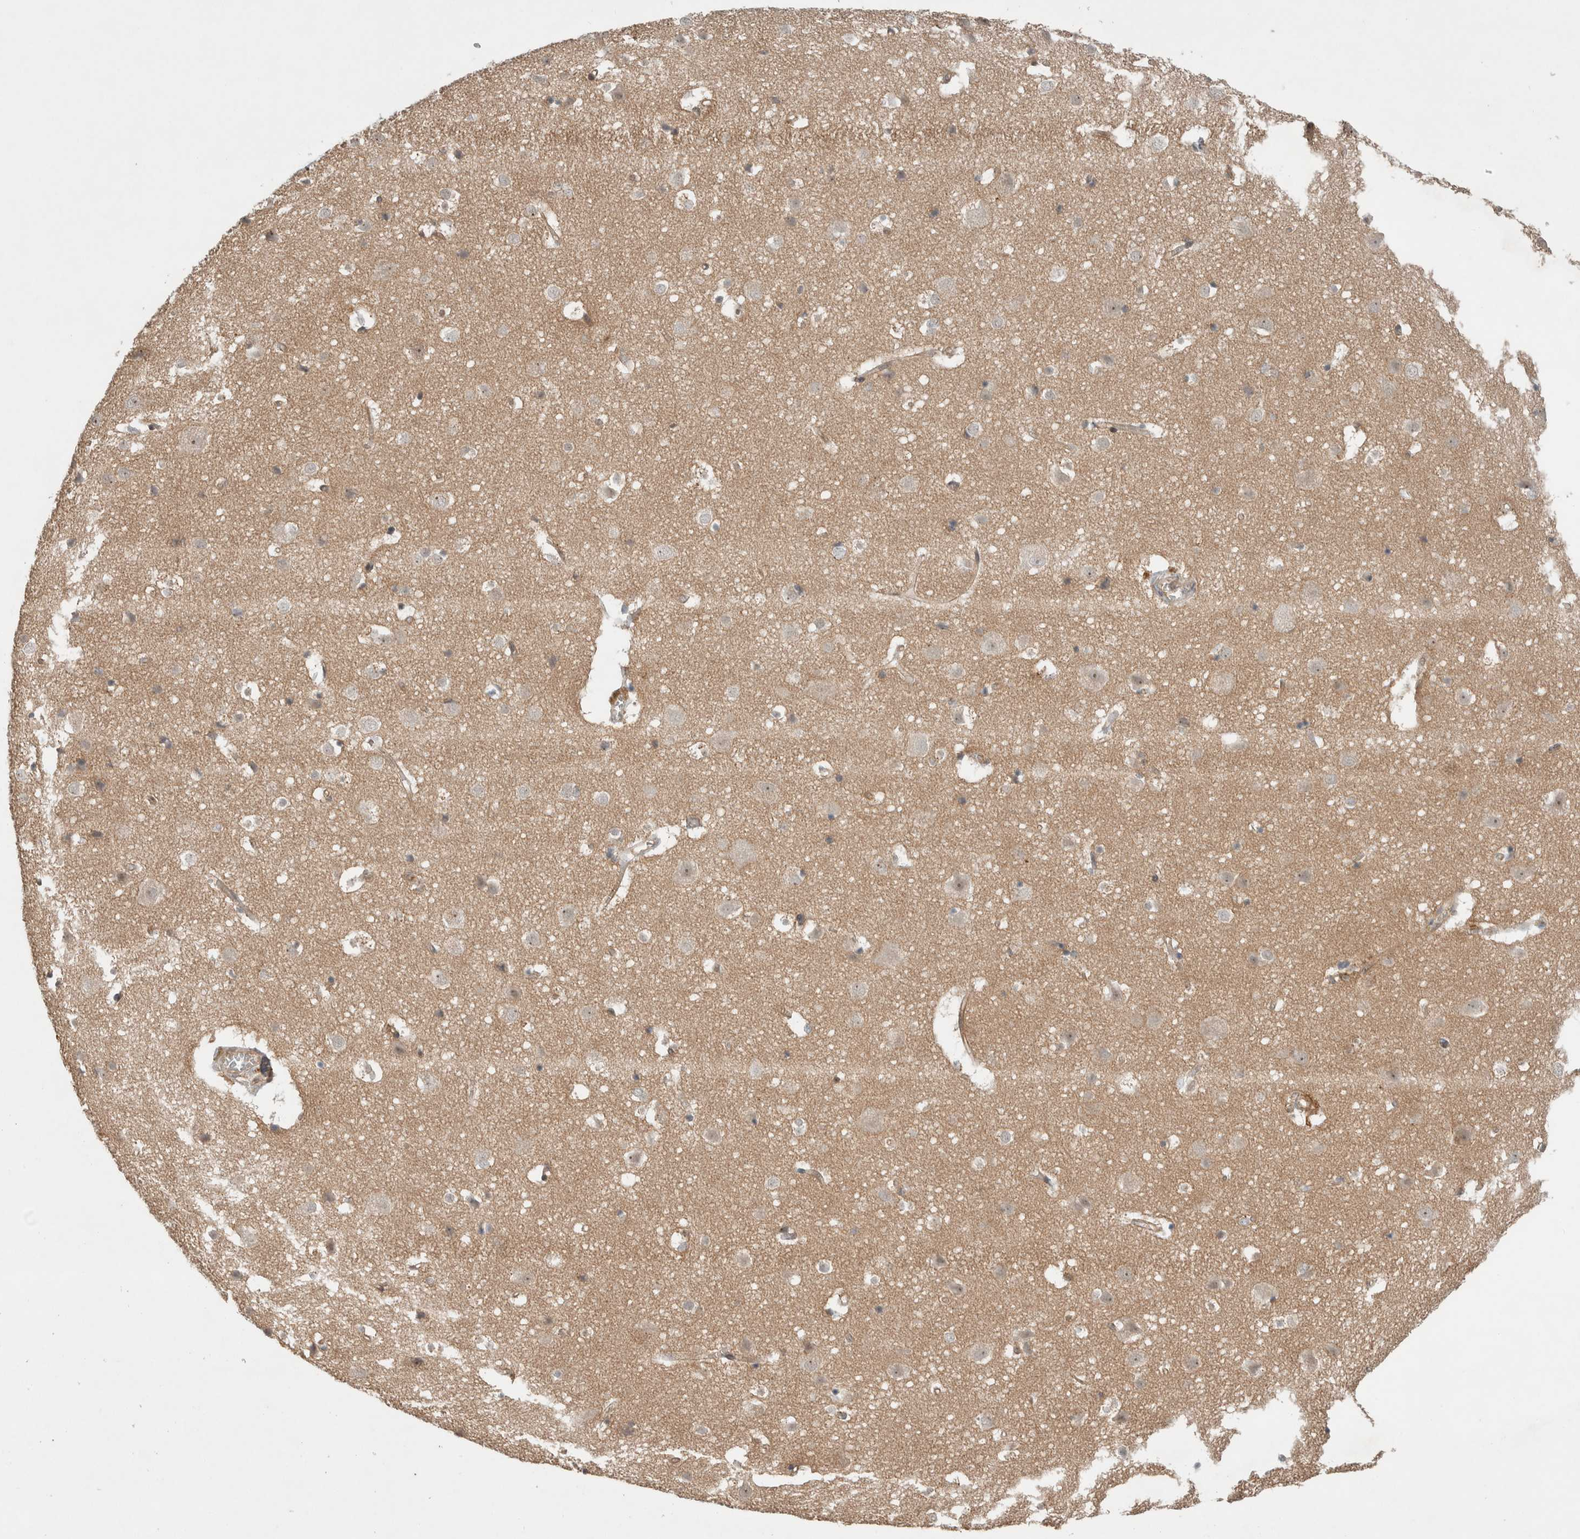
{"staining": {"intensity": "weak", "quantity": ">75%", "location": "cytoplasmic/membranous"}, "tissue": "cerebral cortex", "cell_type": "Endothelial cells", "image_type": "normal", "snomed": [{"axis": "morphology", "description": "Normal tissue, NOS"}, {"axis": "topography", "description": "Cerebral cortex"}], "caption": "Immunohistochemical staining of unremarkable cerebral cortex exhibits low levels of weak cytoplasmic/membranous positivity in approximately >75% of endothelial cells. (IHC, brightfield microscopy, high magnification).", "gene": "DEPTOR", "patient": {"sex": "male", "age": 54}}